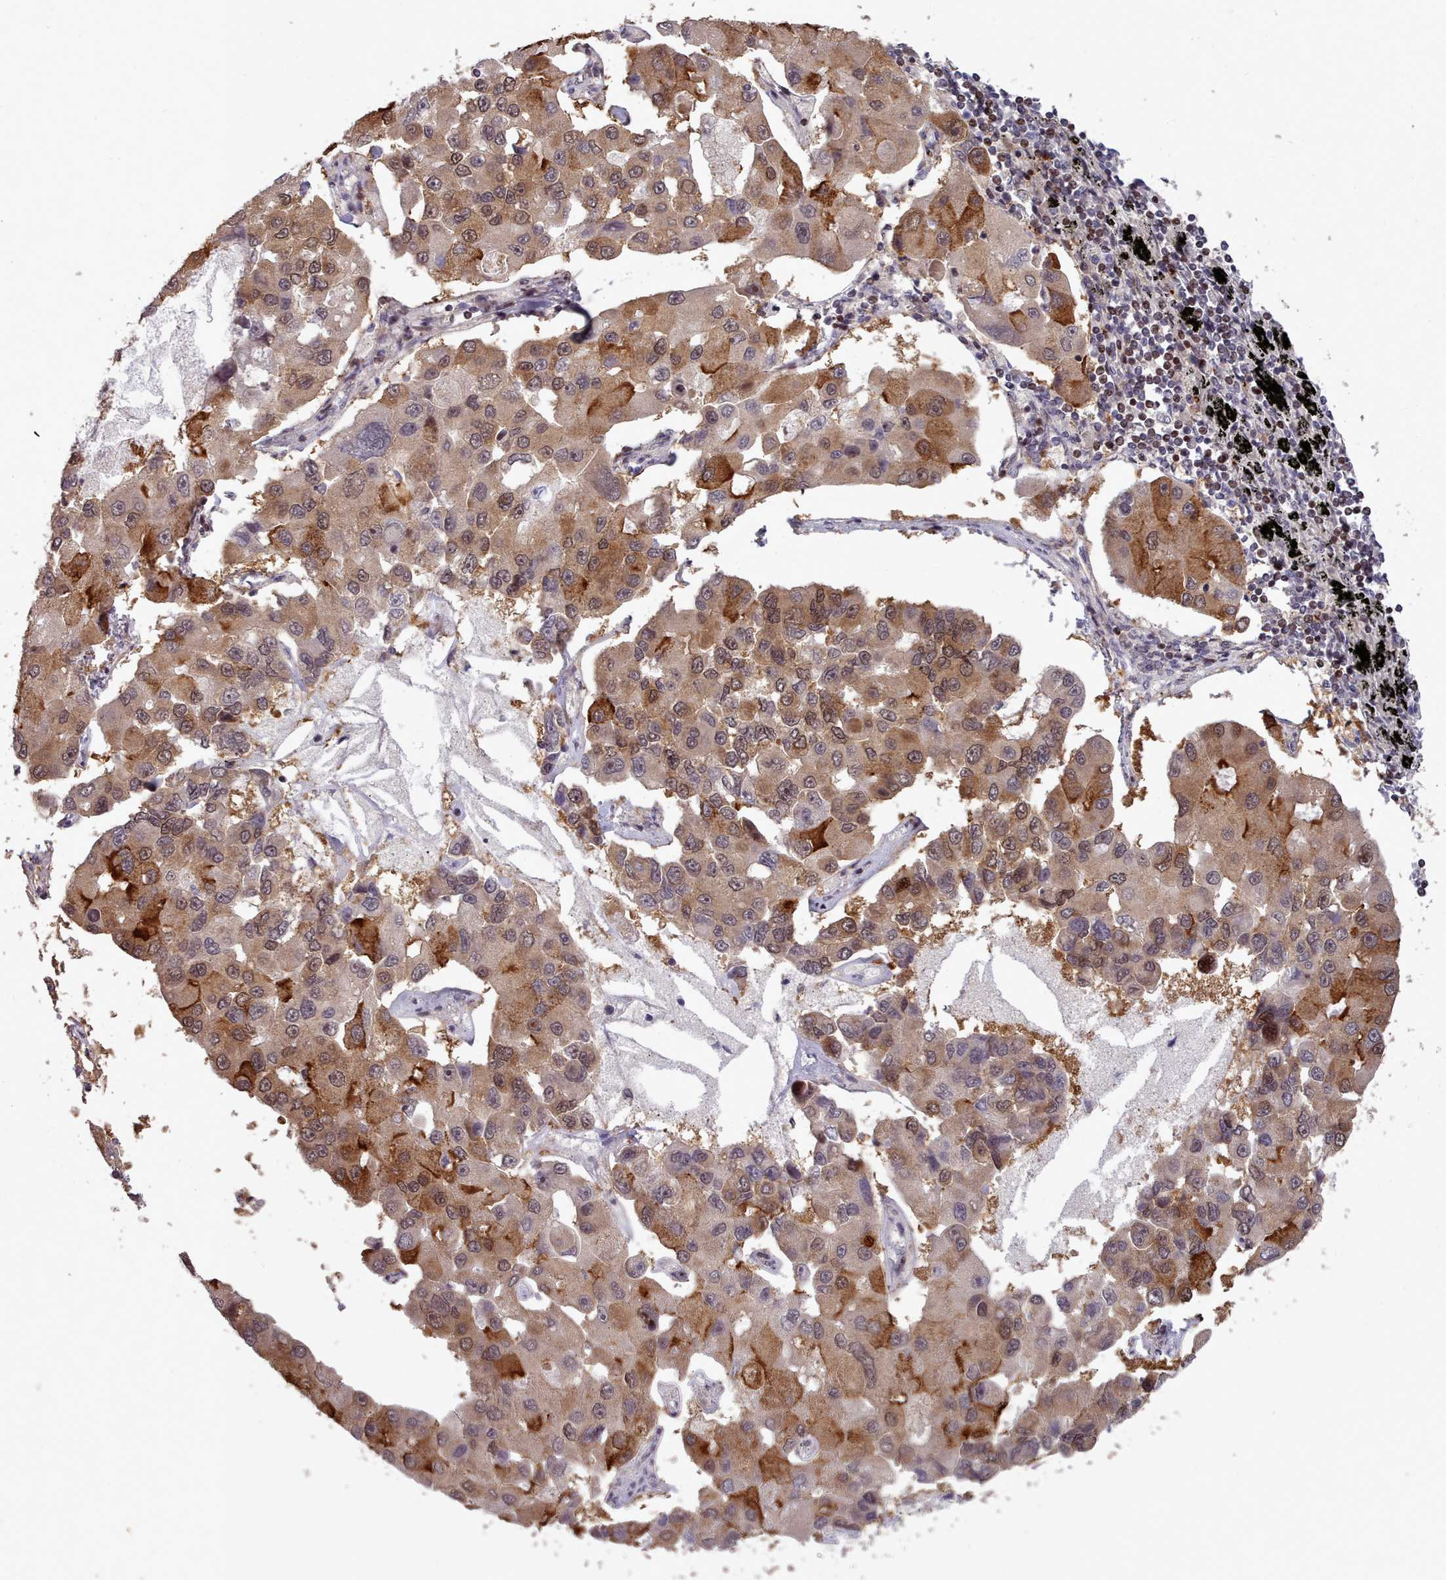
{"staining": {"intensity": "moderate", "quantity": ">75%", "location": "cytoplasmic/membranous,nuclear"}, "tissue": "lung cancer", "cell_type": "Tumor cells", "image_type": "cancer", "snomed": [{"axis": "morphology", "description": "Adenocarcinoma, NOS"}, {"axis": "topography", "description": "Lung"}], "caption": "An IHC micrograph of neoplastic tissue is shown. Protein staining in brown labels moderate cytoplasmic/membranous and nuclear positivity in lung cancer within tumor cells. (IHC, brightfield microscopy, high magnification).", "gene": "ENSA", "patient": {"sex": "female", "age": 54}}